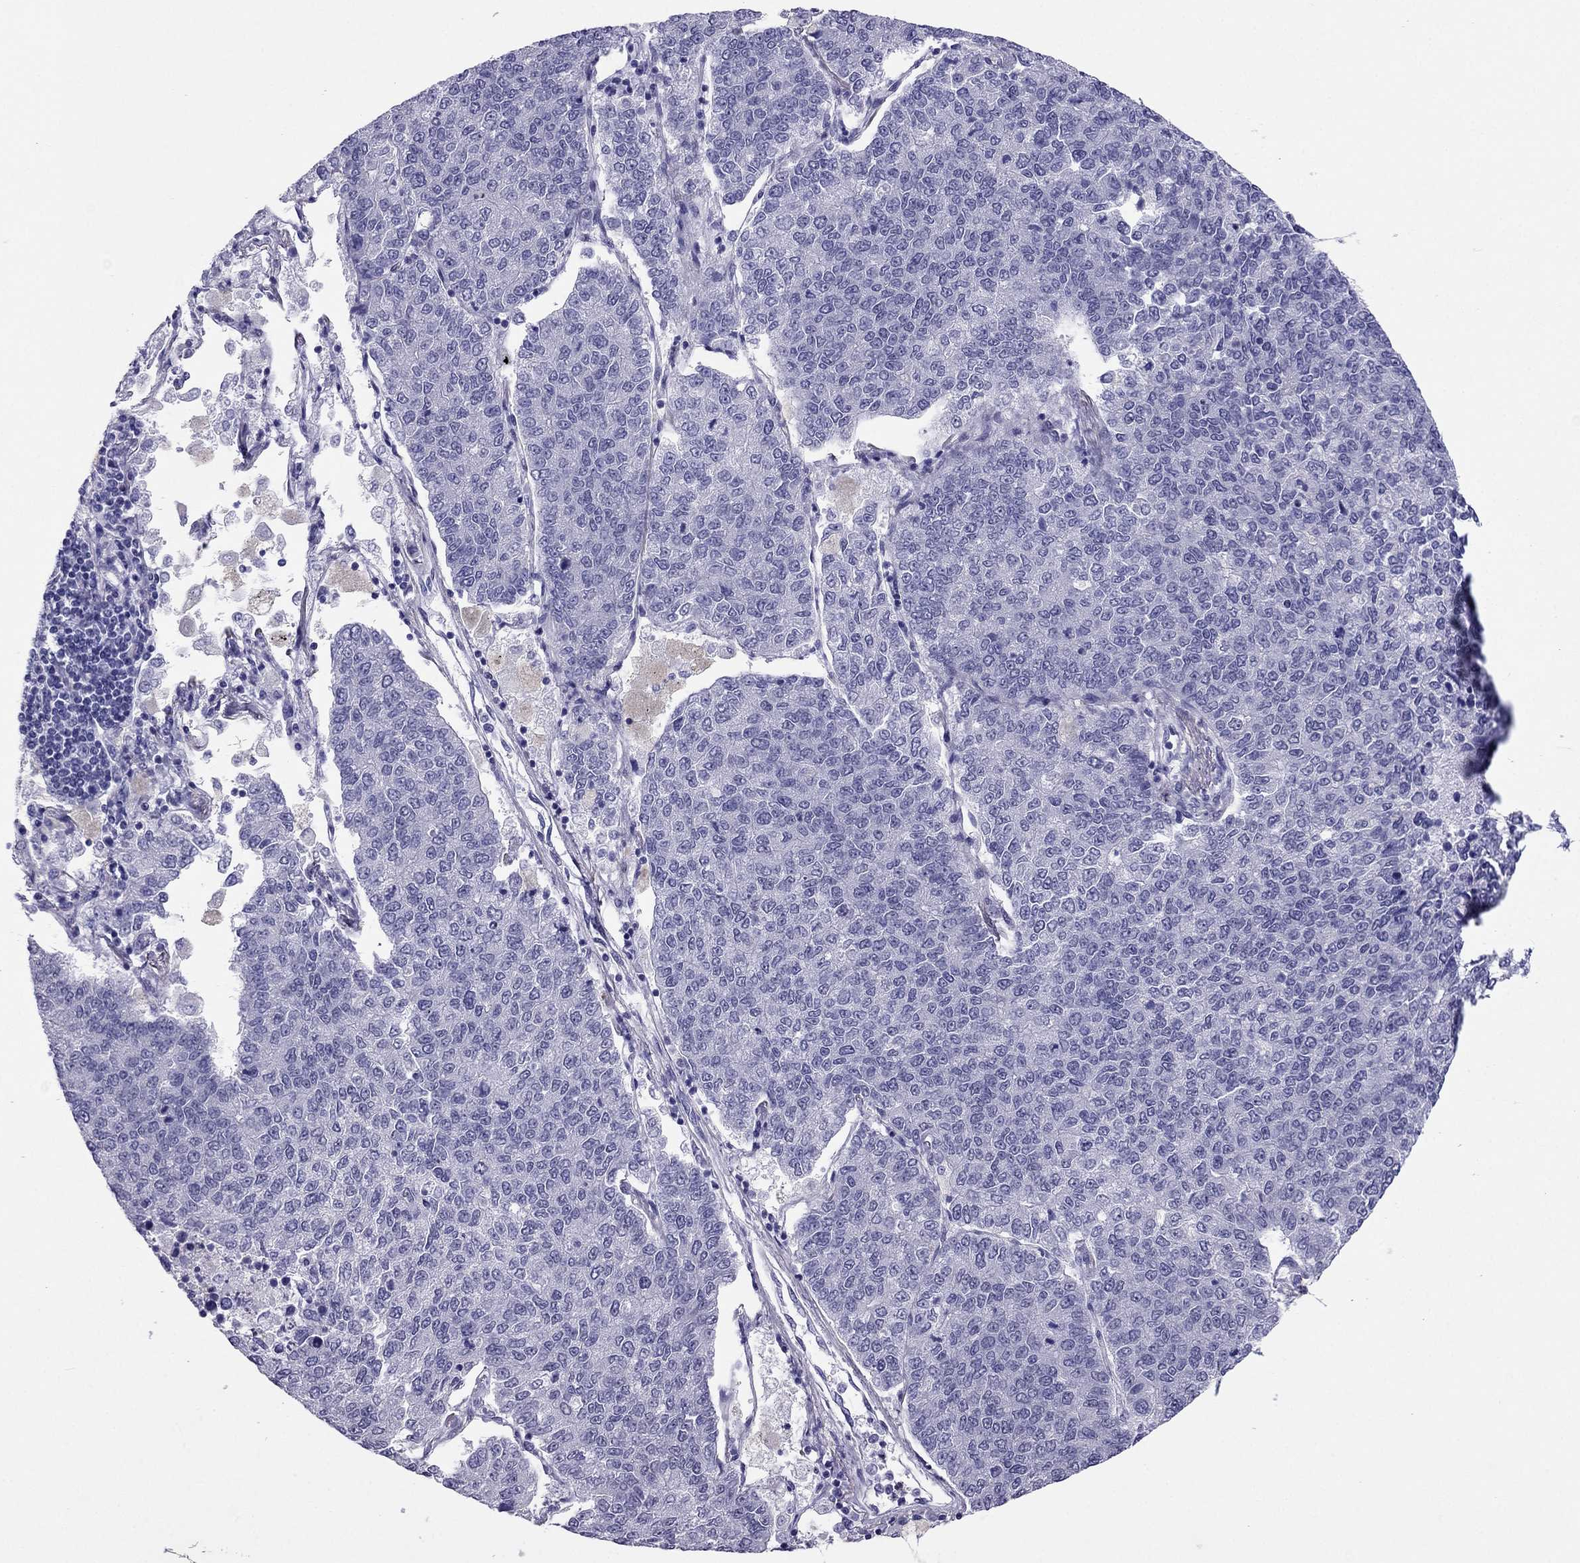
{"staining": {"intensity": "negative", "quantity": "none", "location": "none"}, "tissue": "lung cancer", "cell_type": "Tumor cells", "image_type": "cancer", "snomed": [{"axis": "morphology", "description": "Adenocarcinoma, NOS"}, {"axis": "topography", "description": "Lung"}], "caption": "Tumor cells are negative for brown protein staining in lung cancer (adenocarcinoma).", "gene": "CROCC2", "patient": {"sex": "male", "age": 49}}